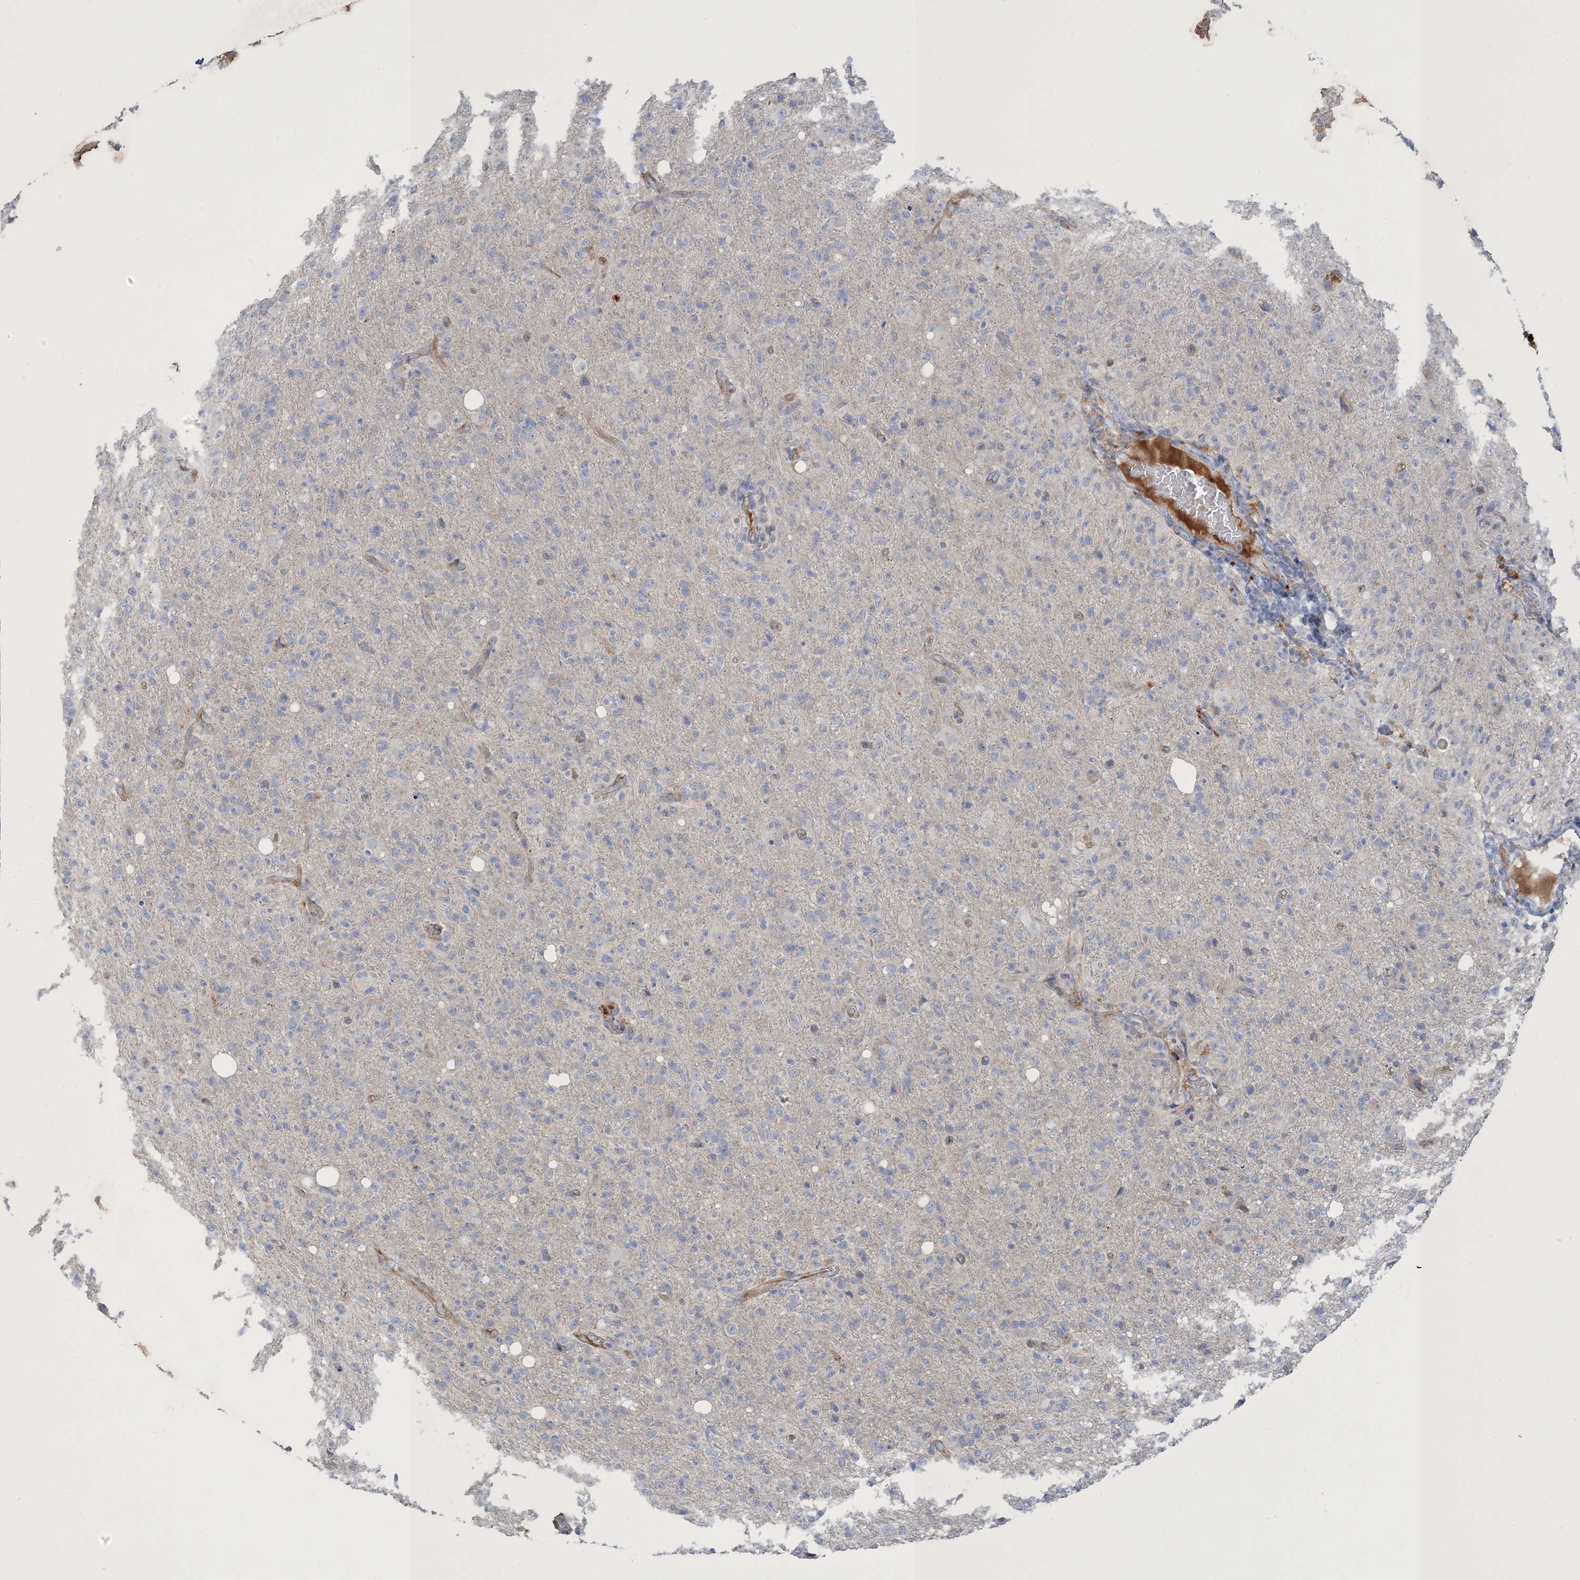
{"staining": {"intensity": "negative", "quantity": "none", "location": "none"}, "tissue": "glioma", "cell_type": "Tumor cells", "image_type": "cancer", "snomed": [{"axis": "morphology", "description": "Glioma, malignant, High grade"}, {"axis": "topography", "description": "Brain"}], "caption": "The photomicrograph demonstrates no significant staining in tumor cells of malignant glioma (high-grade).", "gene": "PEAR1", "patient": {"sex": "female", "age": 57}}